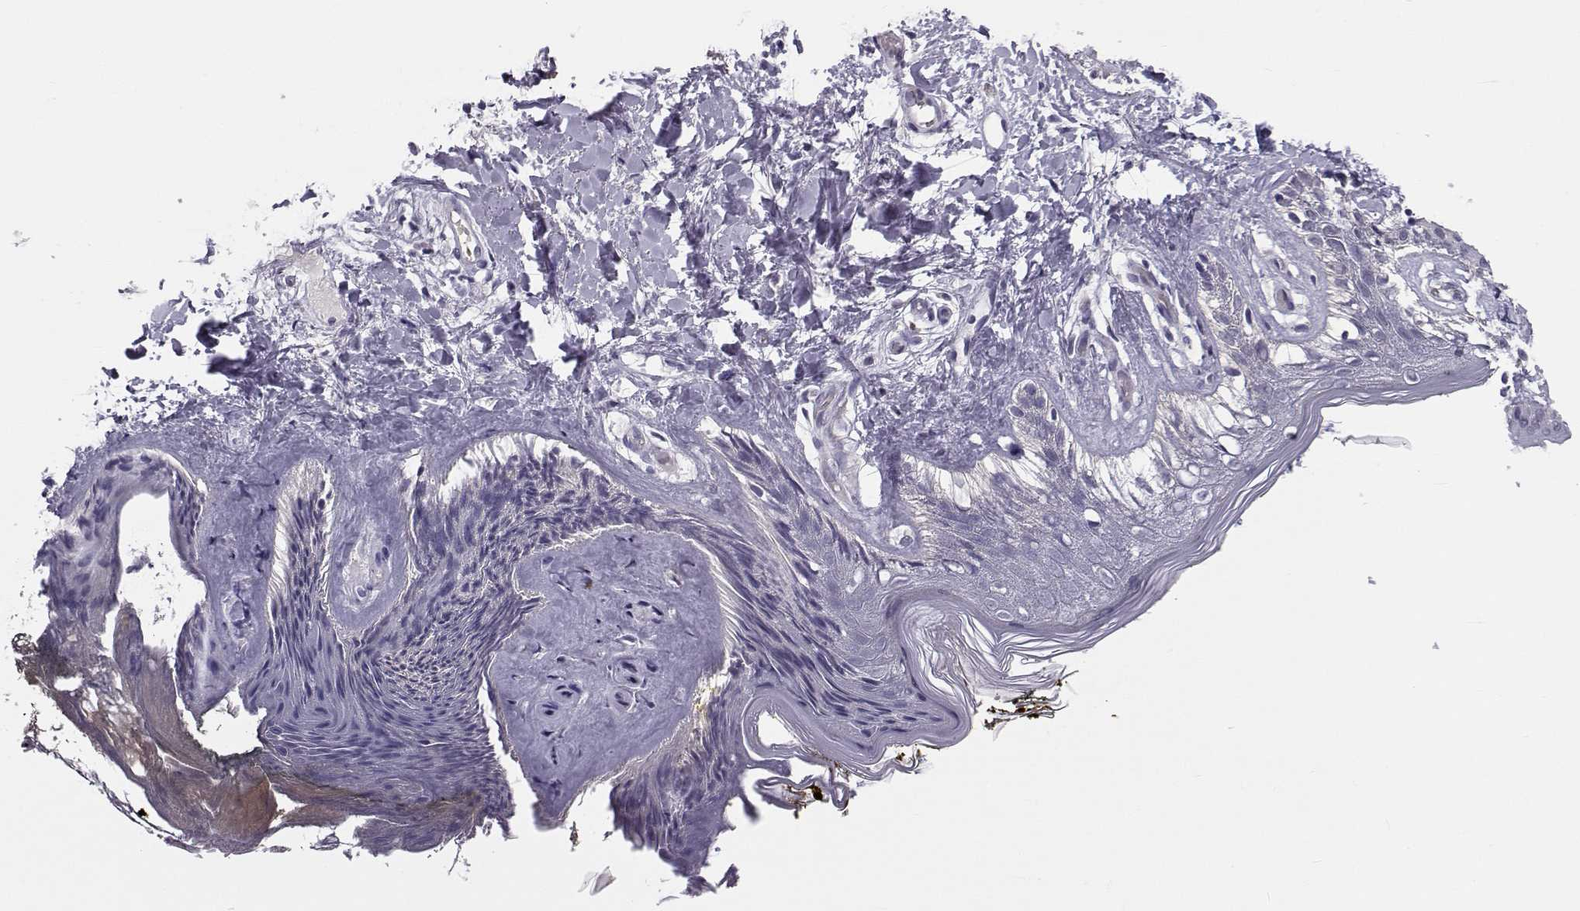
{"staining": {"intensity": "negative", "quantity": "none", "location": "none"}, "tissue": "skin", "cell_type": "Fibroblasts", "image_type": "normal", "snomed": [{"axis": "morphology", "description": "Normal tissue, NOS"}, {"axis": "topography", "description": "Skin"}], "caption": "Fibroblasts are negative for protein expression in normal human skin. (DAB IHC, high magnification).", "gene": "ANGPT1", "patient": {"sex": "female", "age": 34}}